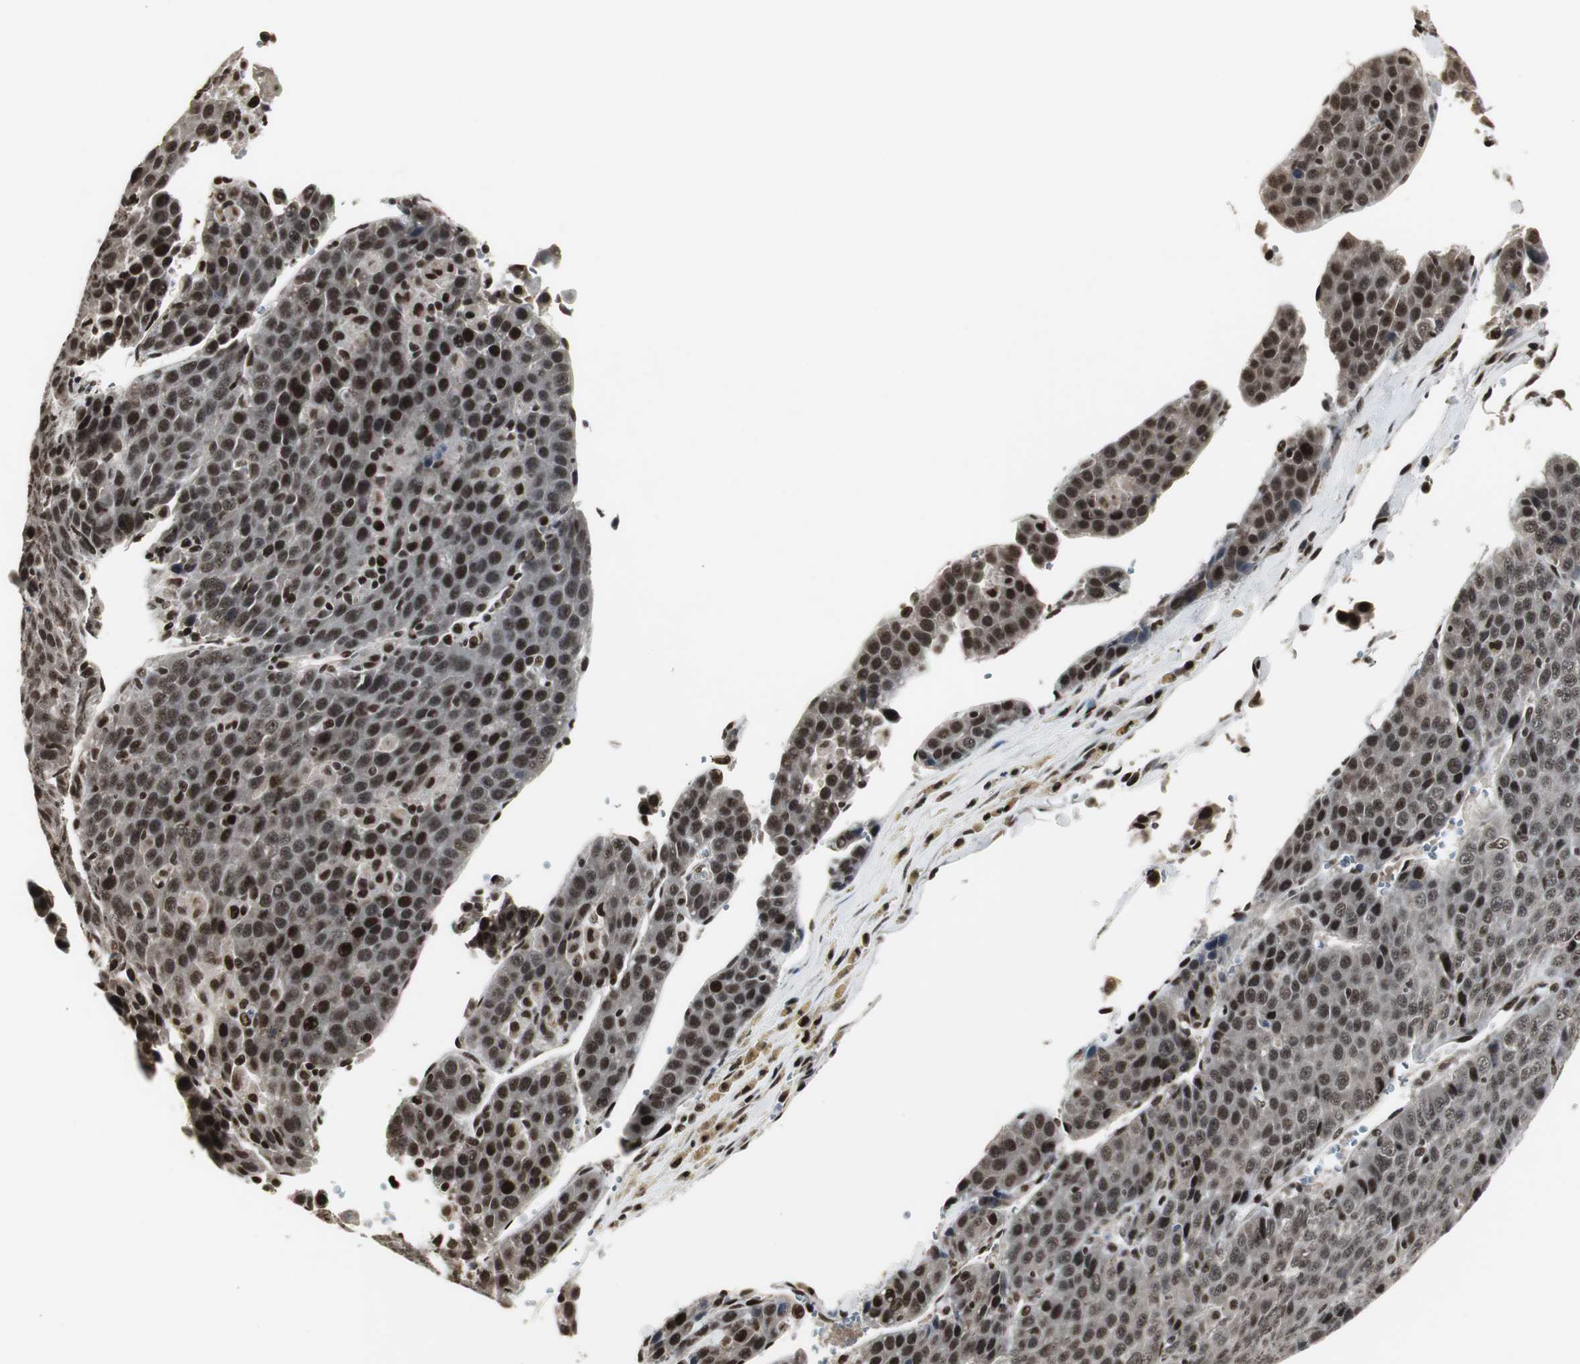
{"staining": {"intensity": "moderate", "quantity": ">75%", "location": "nuclear"}, "tissue": "liver cancer", "cell_type": "Tumor cells", "image_type": "cancer", "snomed": [{"axis": "morphology", "description": "Carcinoma, Hepatocellular, NOS"}, {"axis": "topography", "description": "Liver"}], "caption": "A photomicrograph showing moderate nuclear positivity in approximately >75% of tumor cells in hepatocellular carcinoma (liver), as visualized by brown immunohistochemical staining.", "gene": "PARN", "patient": {"sex": "female", "age": 53}}